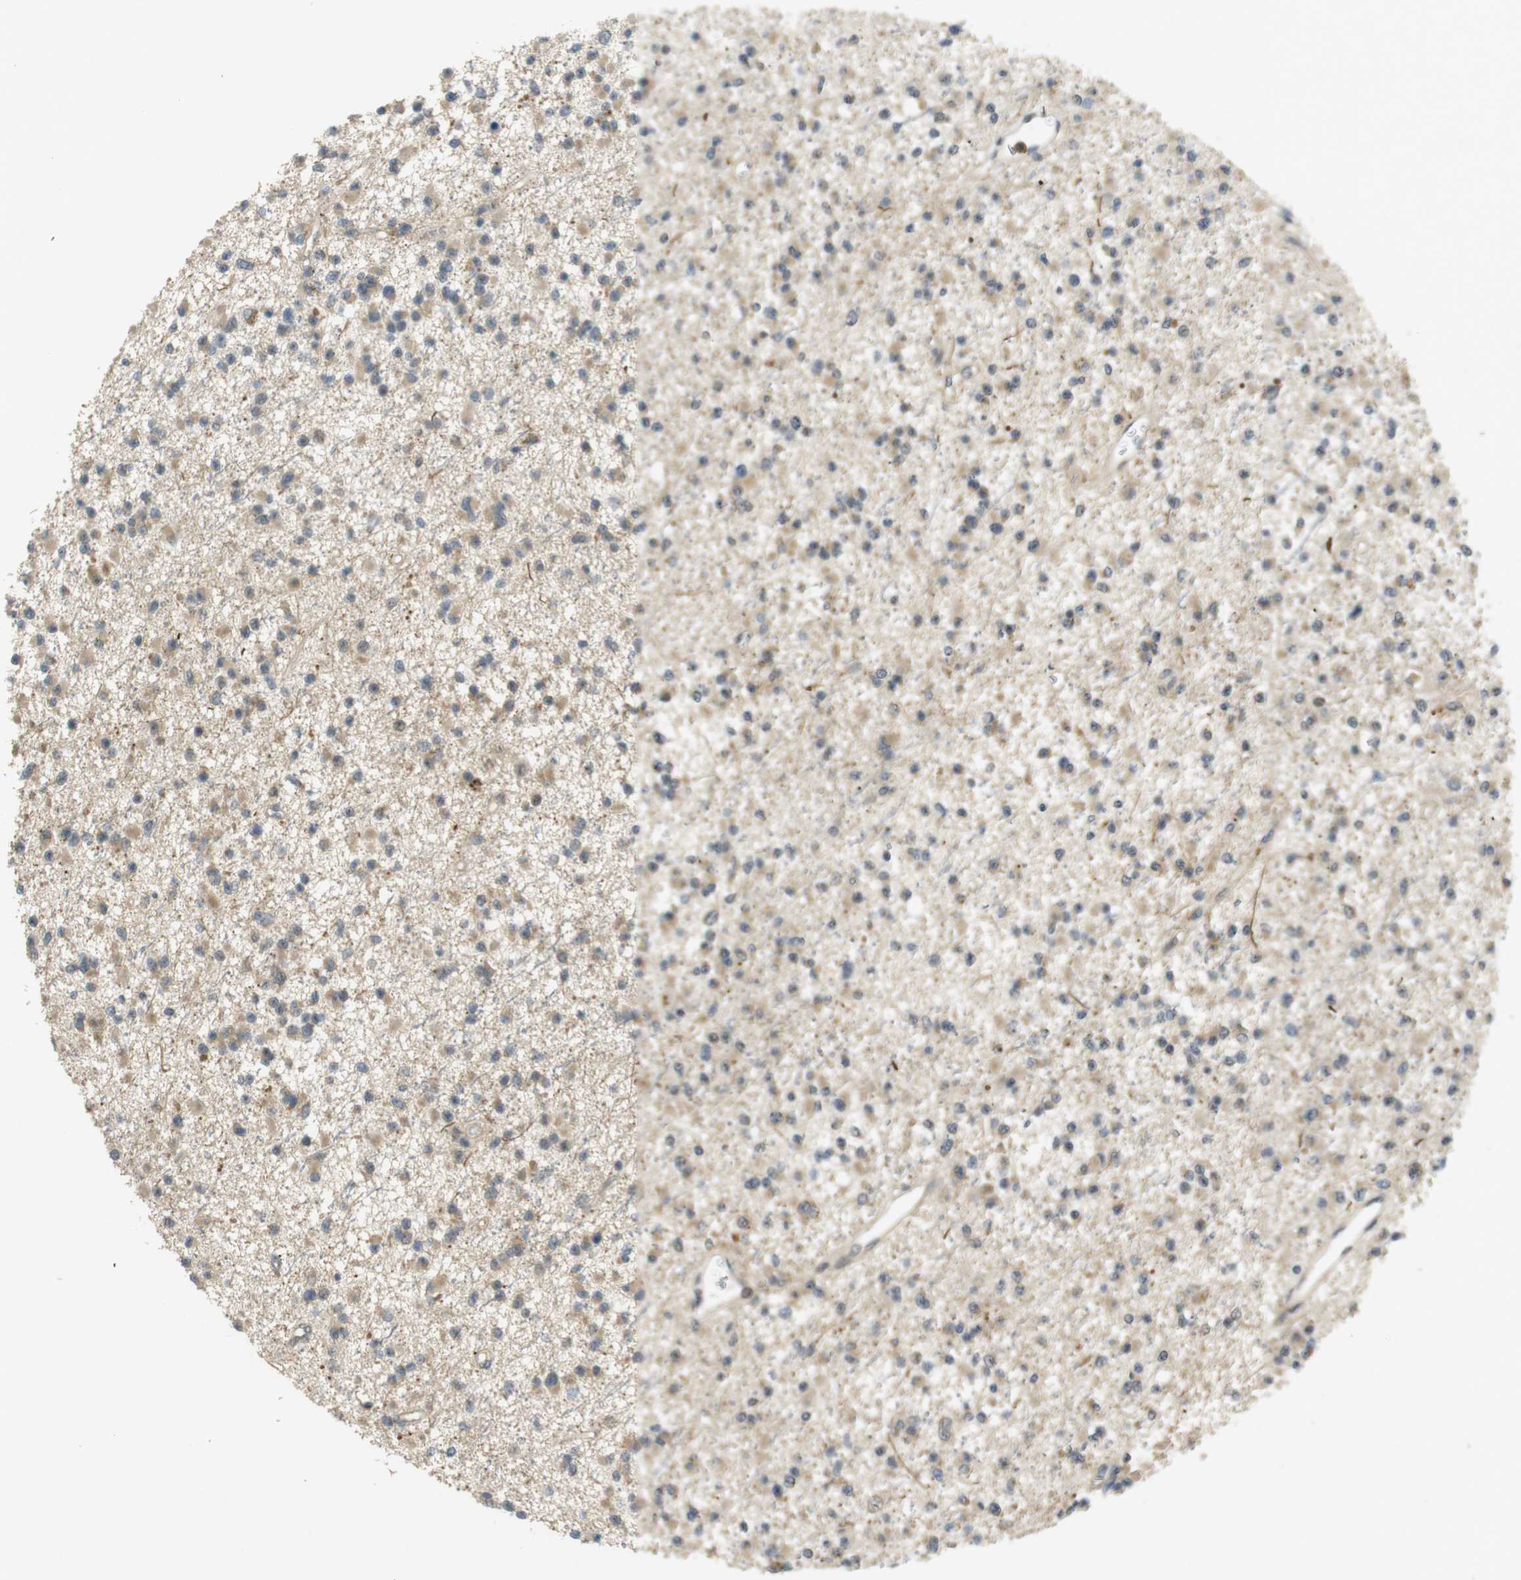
{"staining": {"intensity": "weak", "quantity": ">75%", "location": "cytoplasmic/membranous"}, "tissue": "glioma", "cell_type": "Tumor cells", "image_type": "cancer", "snomed": [{"axis": "morphology", "description": "Glioma, malignant, Low grade"}, {"axis": "topography", "description": "Brain"}], "caption": "An immunohistochemistry image of neoplastic tissue is shown. Protein staining in brown labels weak cytoplasmic/membranous positivity in glioma within tumor cells.", "gene": "TMX3", "patient": {"sex": "female", "age": 22}}